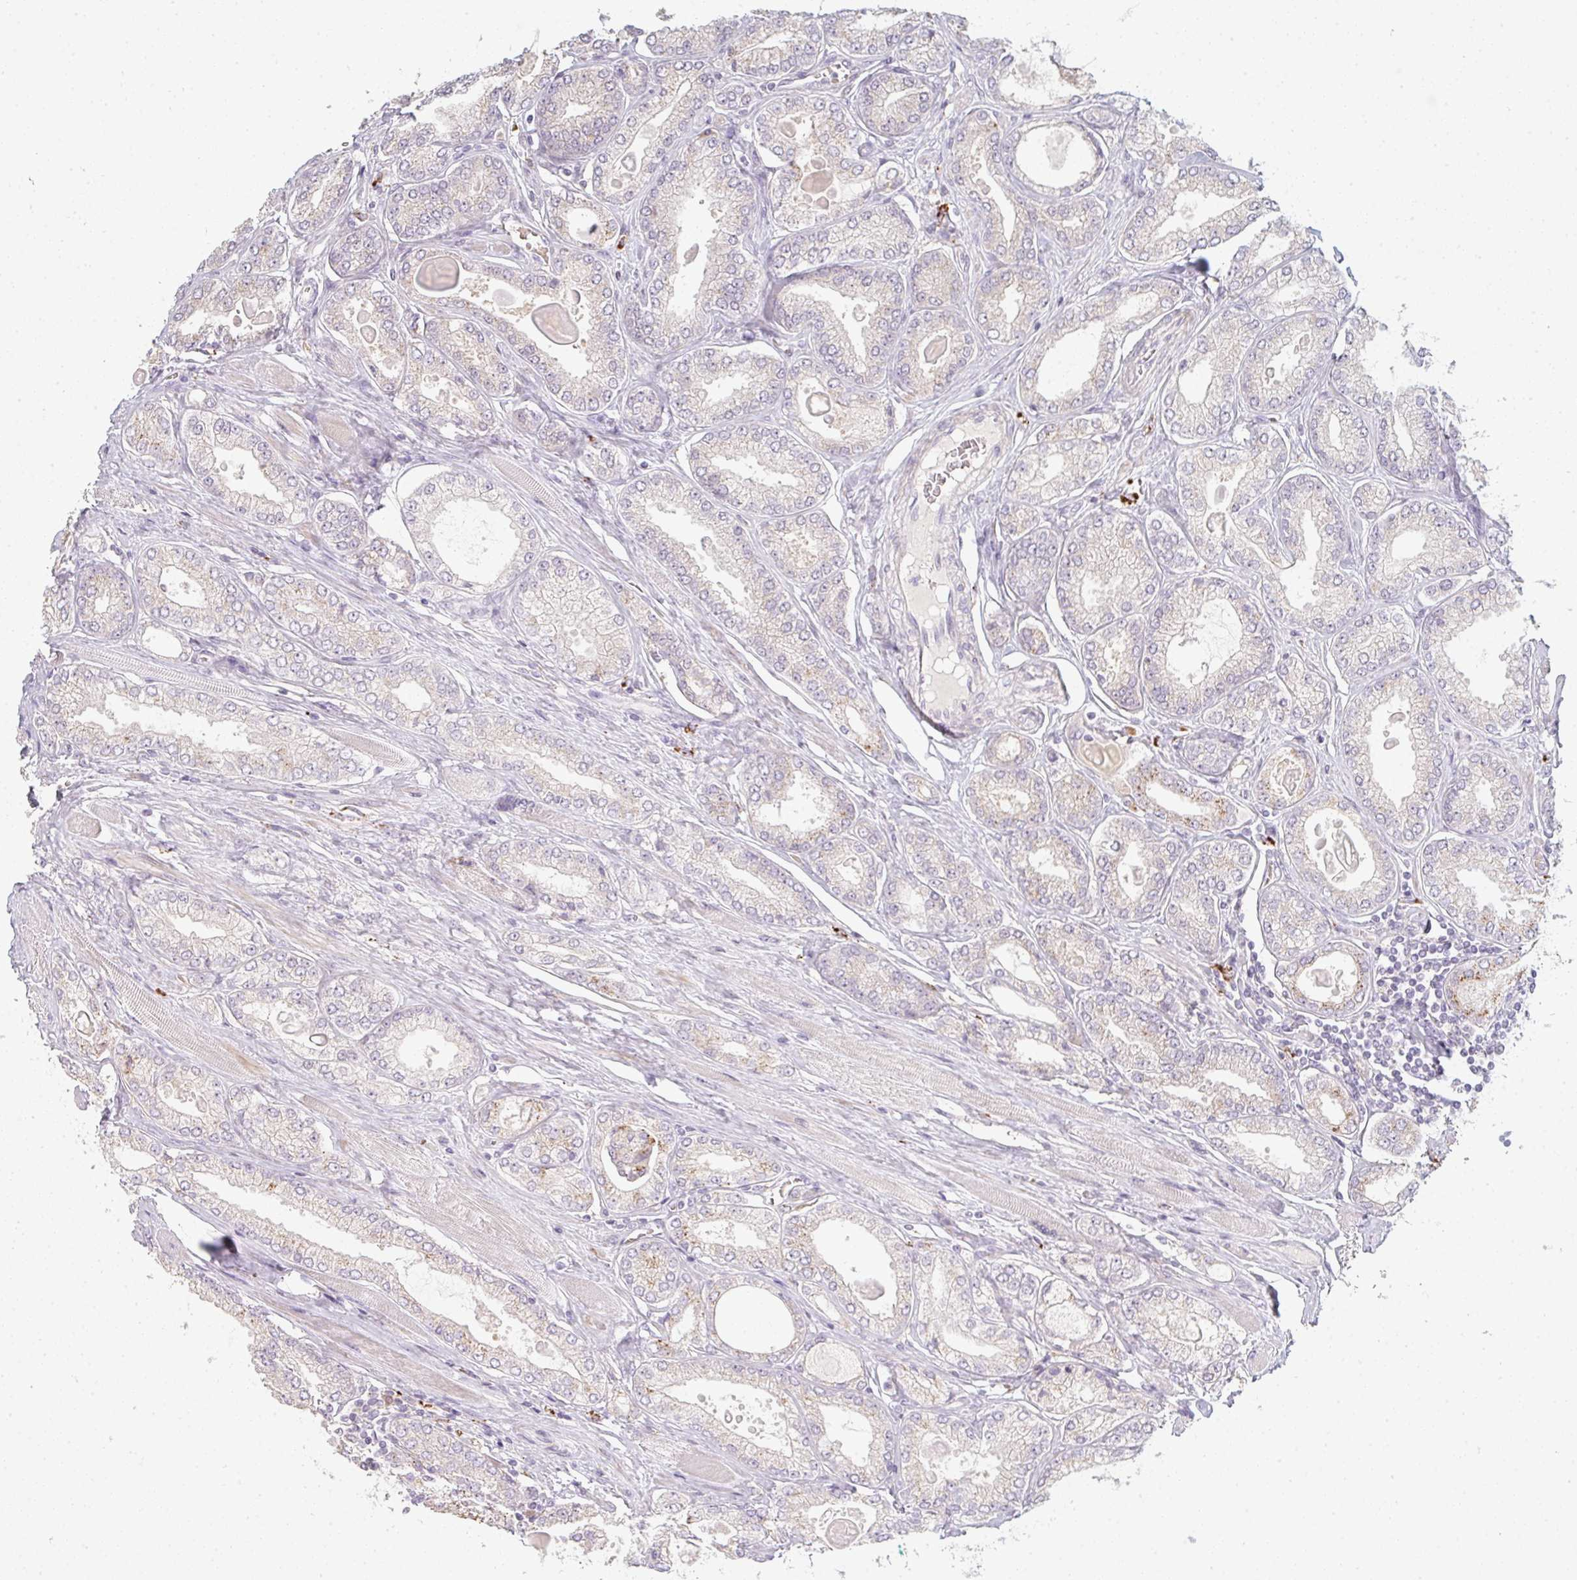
{"staining": {"intensity": "weak", "quantity": "<25%", "location": "cytoplasmic/membranous"}, "tissue": "prostate cancer", "cell_type": "Tumor cells", "image_type": "cancer", "snomed": [{"axis": "morphology", "description": "Adenocarcinoma, High grade"}, {"axis": "topography", "description": "Prostate"}], "caption": "Tumor cells are negative for protein expression in human prostate high-grade adenocarcinoma. (Brightfield microscopy of DAB immunohistochemistry at high magnification).", "gene": "TMEM237", "patient": {"sex": "male", "age": 68}}